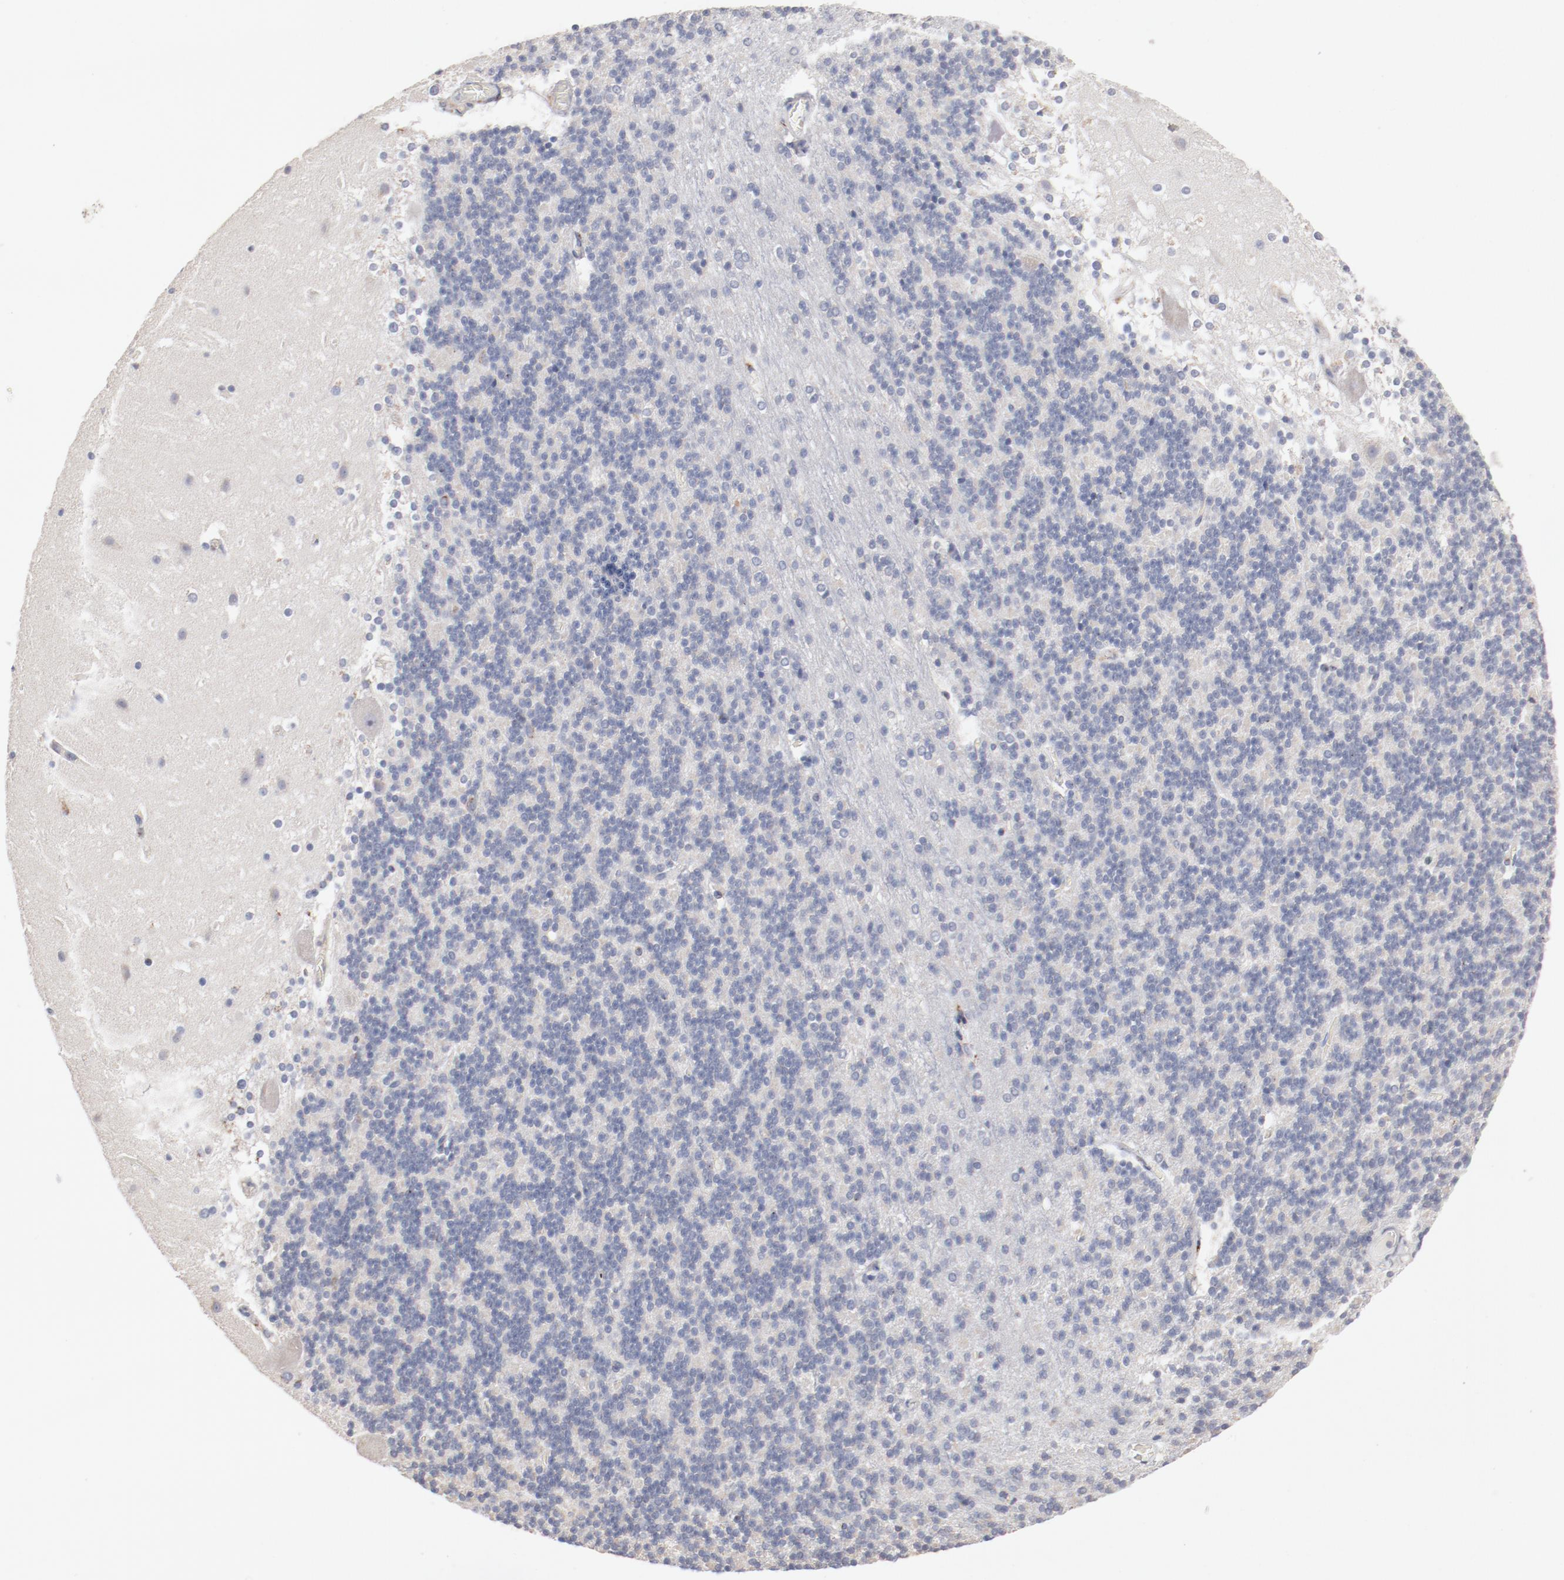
{"staining": {"intensity": "negative", "quantity": "none", "location": "none"}, "tissue": "cerebellum", "cell_type": "Cells in granular layer", "image_type": "normal", "snomed": [{"axis": "morphology", "description": "Normal tissue, NOS"}, {"axis": "topography", "description": "Cerebellum"}], "caption": "Cerebellum stained for a protein using immunohistochemistry (IHC) displays no positivity cells in granular layer.", "gene": "AK7", "patient": {"sex": "female", "age": 19}}